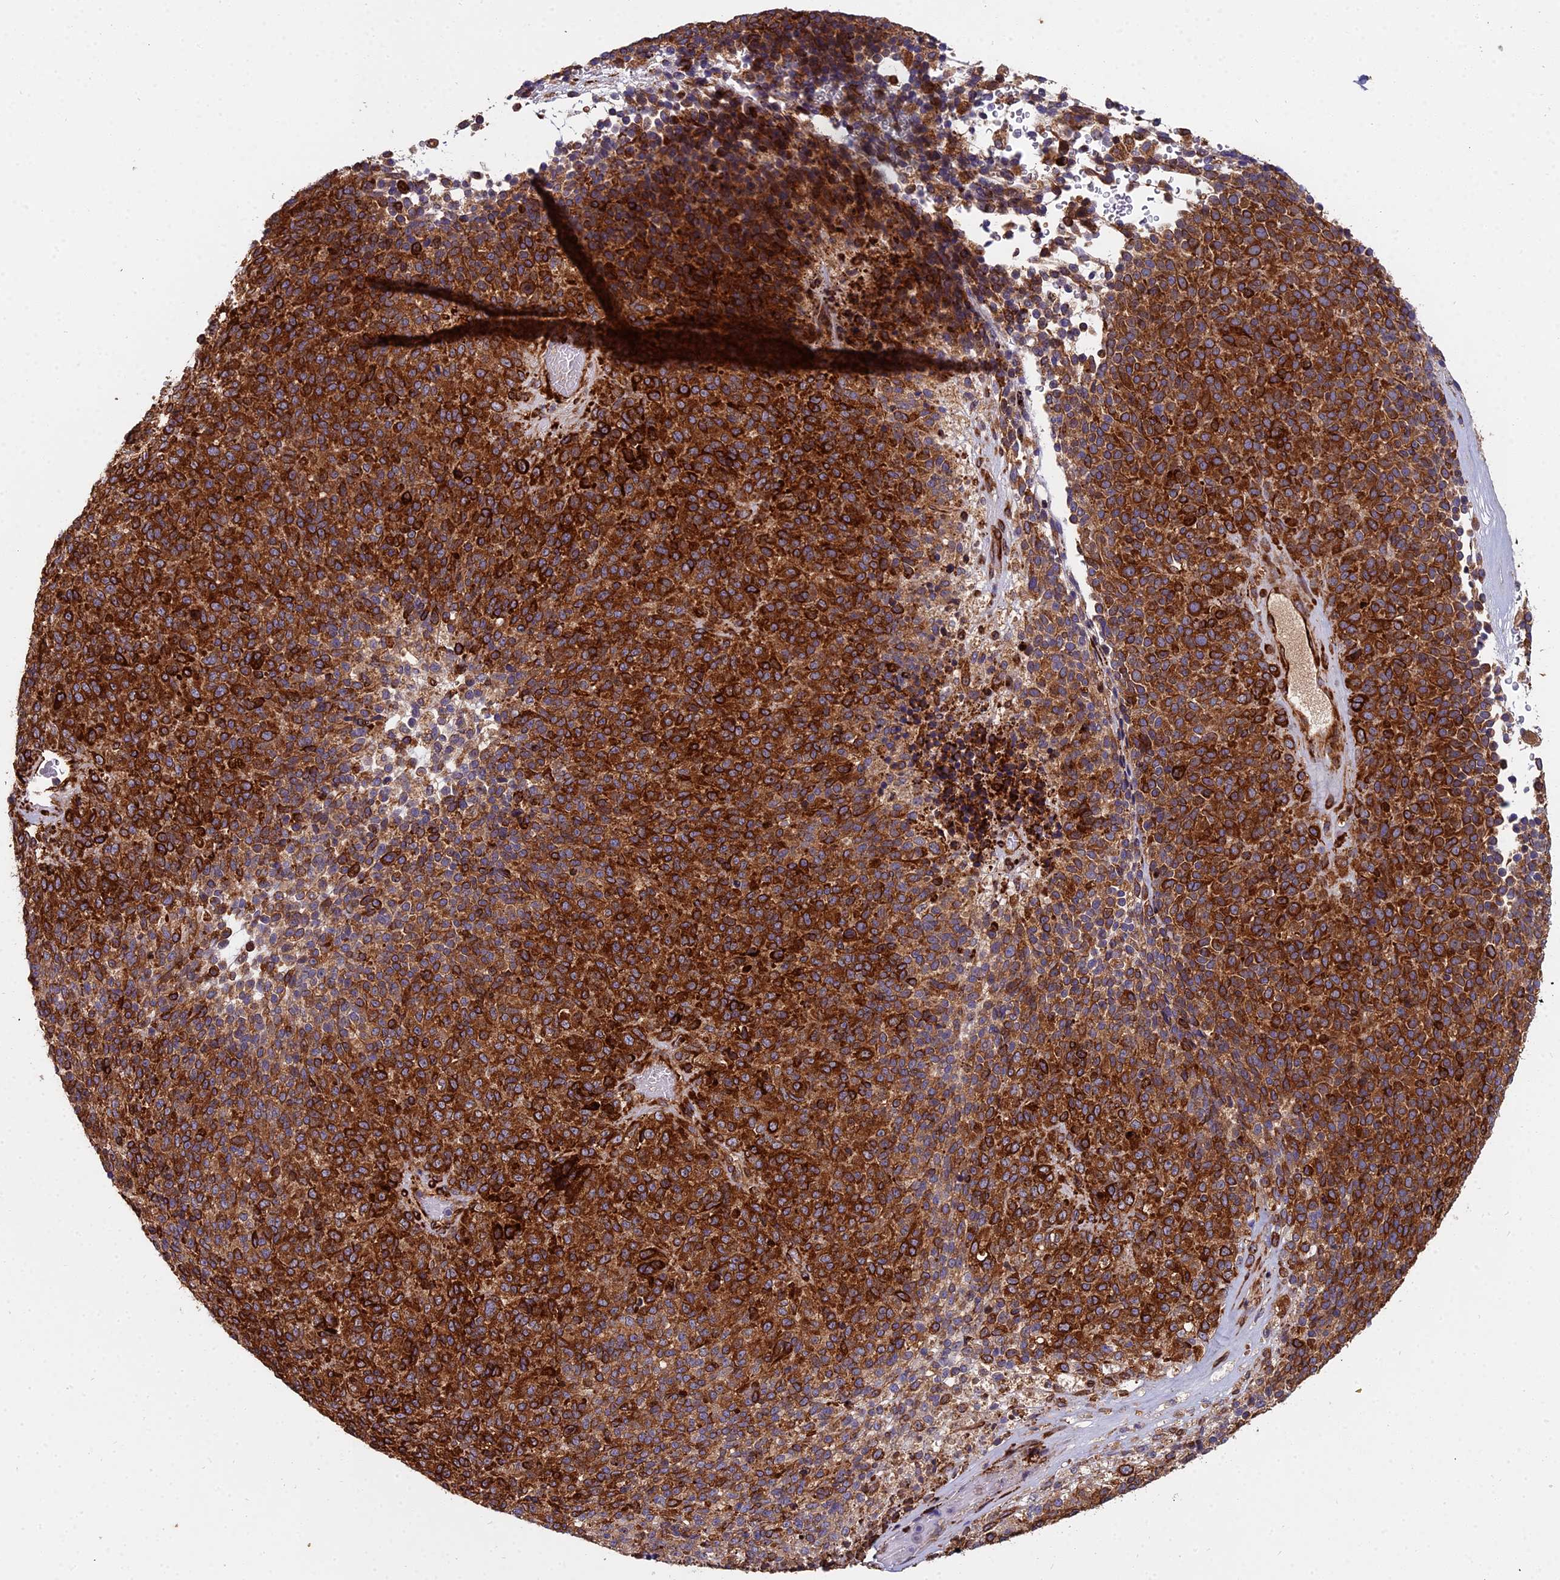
{"staining": {"intensity": "strong", "quantity": ">75%", "location": "cytoplasmic/membranous"}, "tissue": "melanoma", "cell_type": "Tumor cells", "image_type": "cancer", "snomed": [{"axis": "morphology", "description": "Malignant melanoma, Metastatic site"}, {"axis": "topography", "description": "Brain"}], "caption": "A high-resolution histopathology image shows immunohistochemistry staining of melanoma, which demonstrates strong cytoplasmic/membranous staining in approximately >75% of tumor cells.", "gene": "NDUFAF7", "patient": {"sex": "female", "age": 56}}